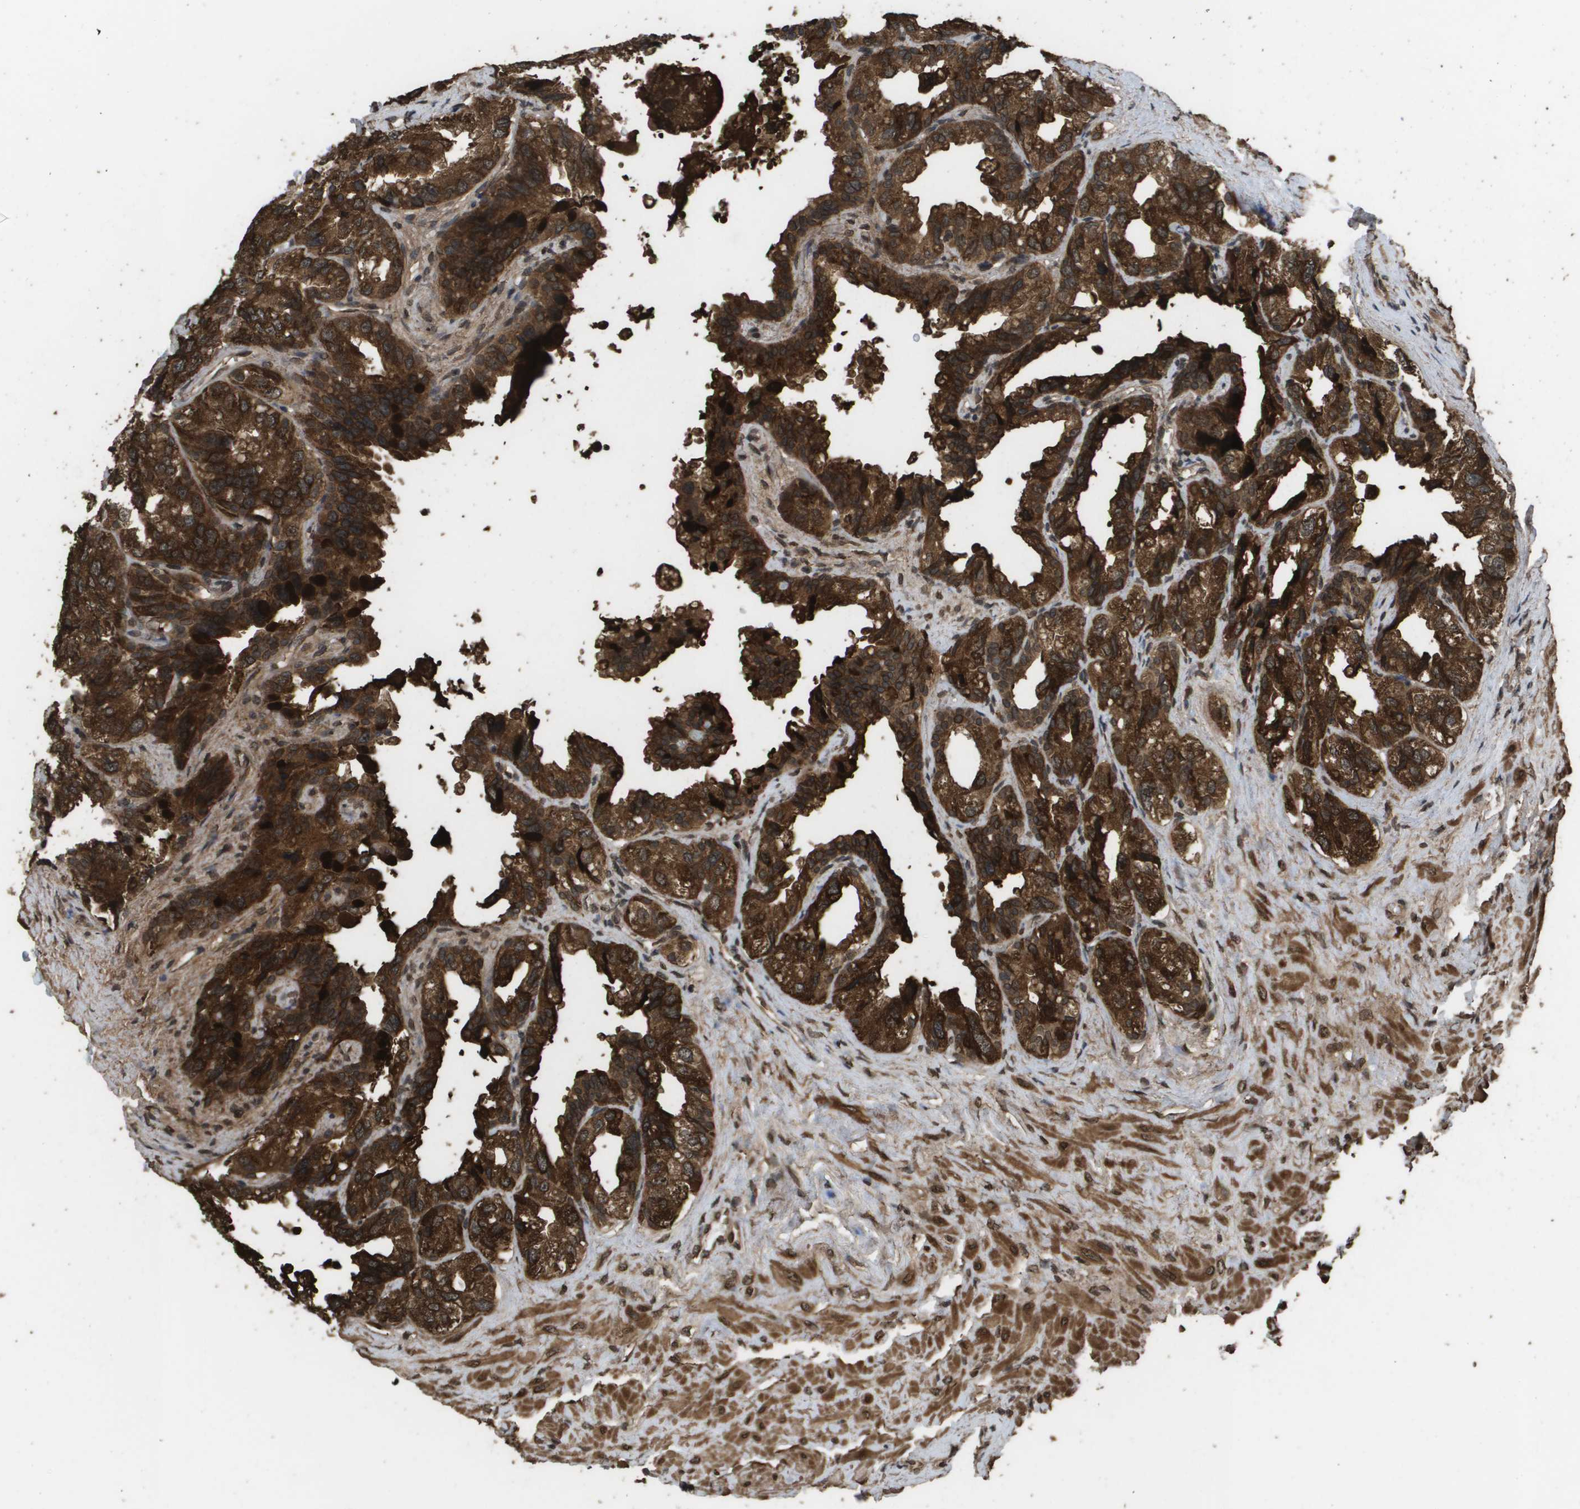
{"staining": {"intensity": "strong", "quantity": ">75%", "location": "cytoplasmic/membranous"}, "tissue": "seminal vesicle", "cell_type": "Glandular cells", "image_type": "normal", "snomed": [{"axis": "morphology", "description": "Normal tissue, NOS"}, {"axis": "topography", "description": "Seminal veicle"}], "caption": "Seminal vesicle stained with a protein marker exhibits strong staining in glandular cells.", "gene": "AXIN2", "patient": {"sex": "male", "age": 68}}